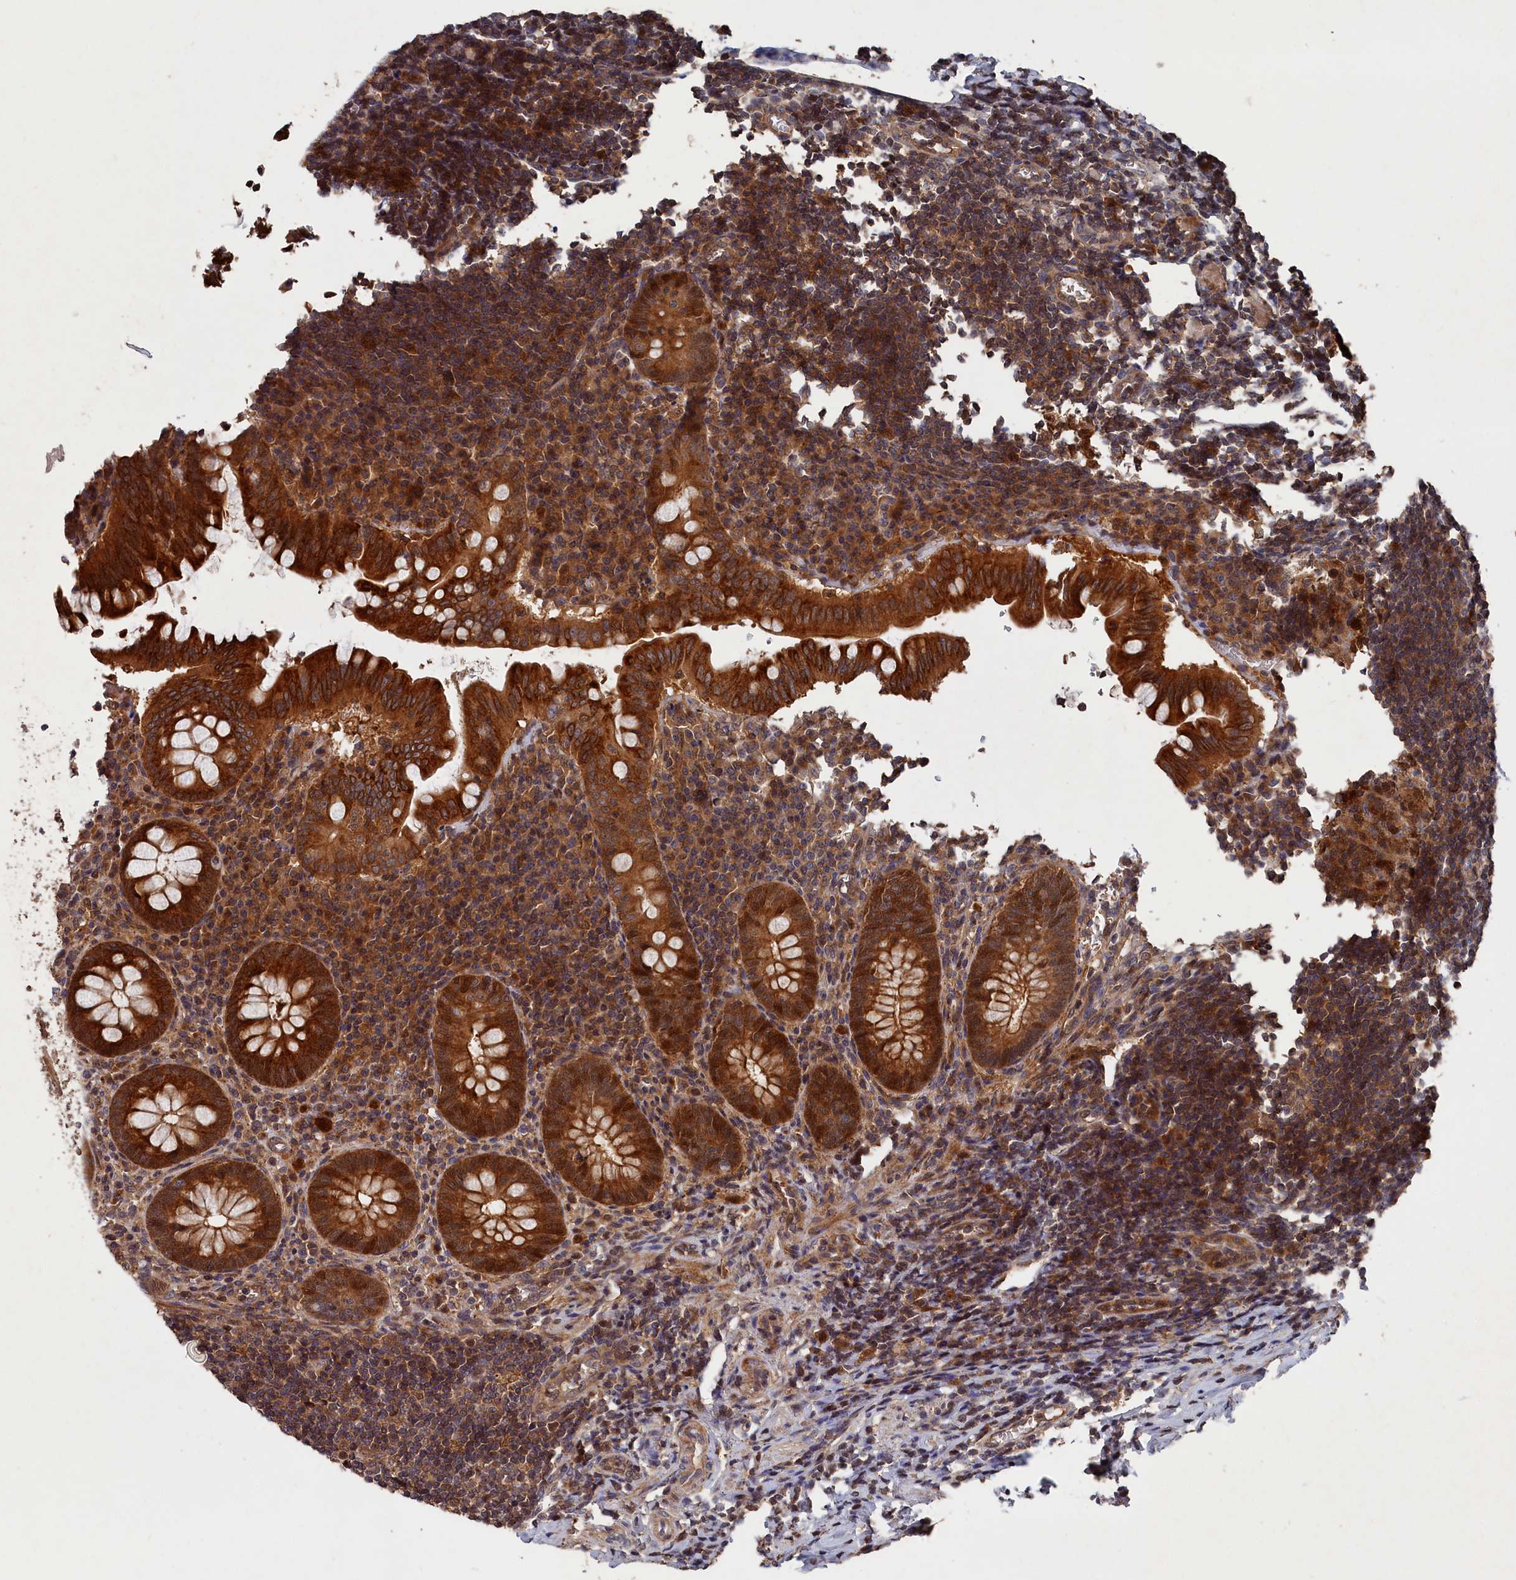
{"staining": {"intensity": "strong", "quantity": ">75%", "location": "cytoplasmic/membranous"}, "tissue": "appendix", "cell_type": "Glandular cells", "image_type": "normal", "snomed": [{"axis": "morphology", "description": "Normal tissue, NOS"}, {"axis": "topography", "description": "Appendix"}], "caption": "The histopathology image demonstrates immunohistochemical staining of unremarkable appendix. There is strong cytoplasmic/membranous expression is identified in about >75% of glandular cells. (DAB IHC with brightfield microscopy, high magnification).", "gene": "RMI2", "patient": {"sex": "female", "age": 33}}